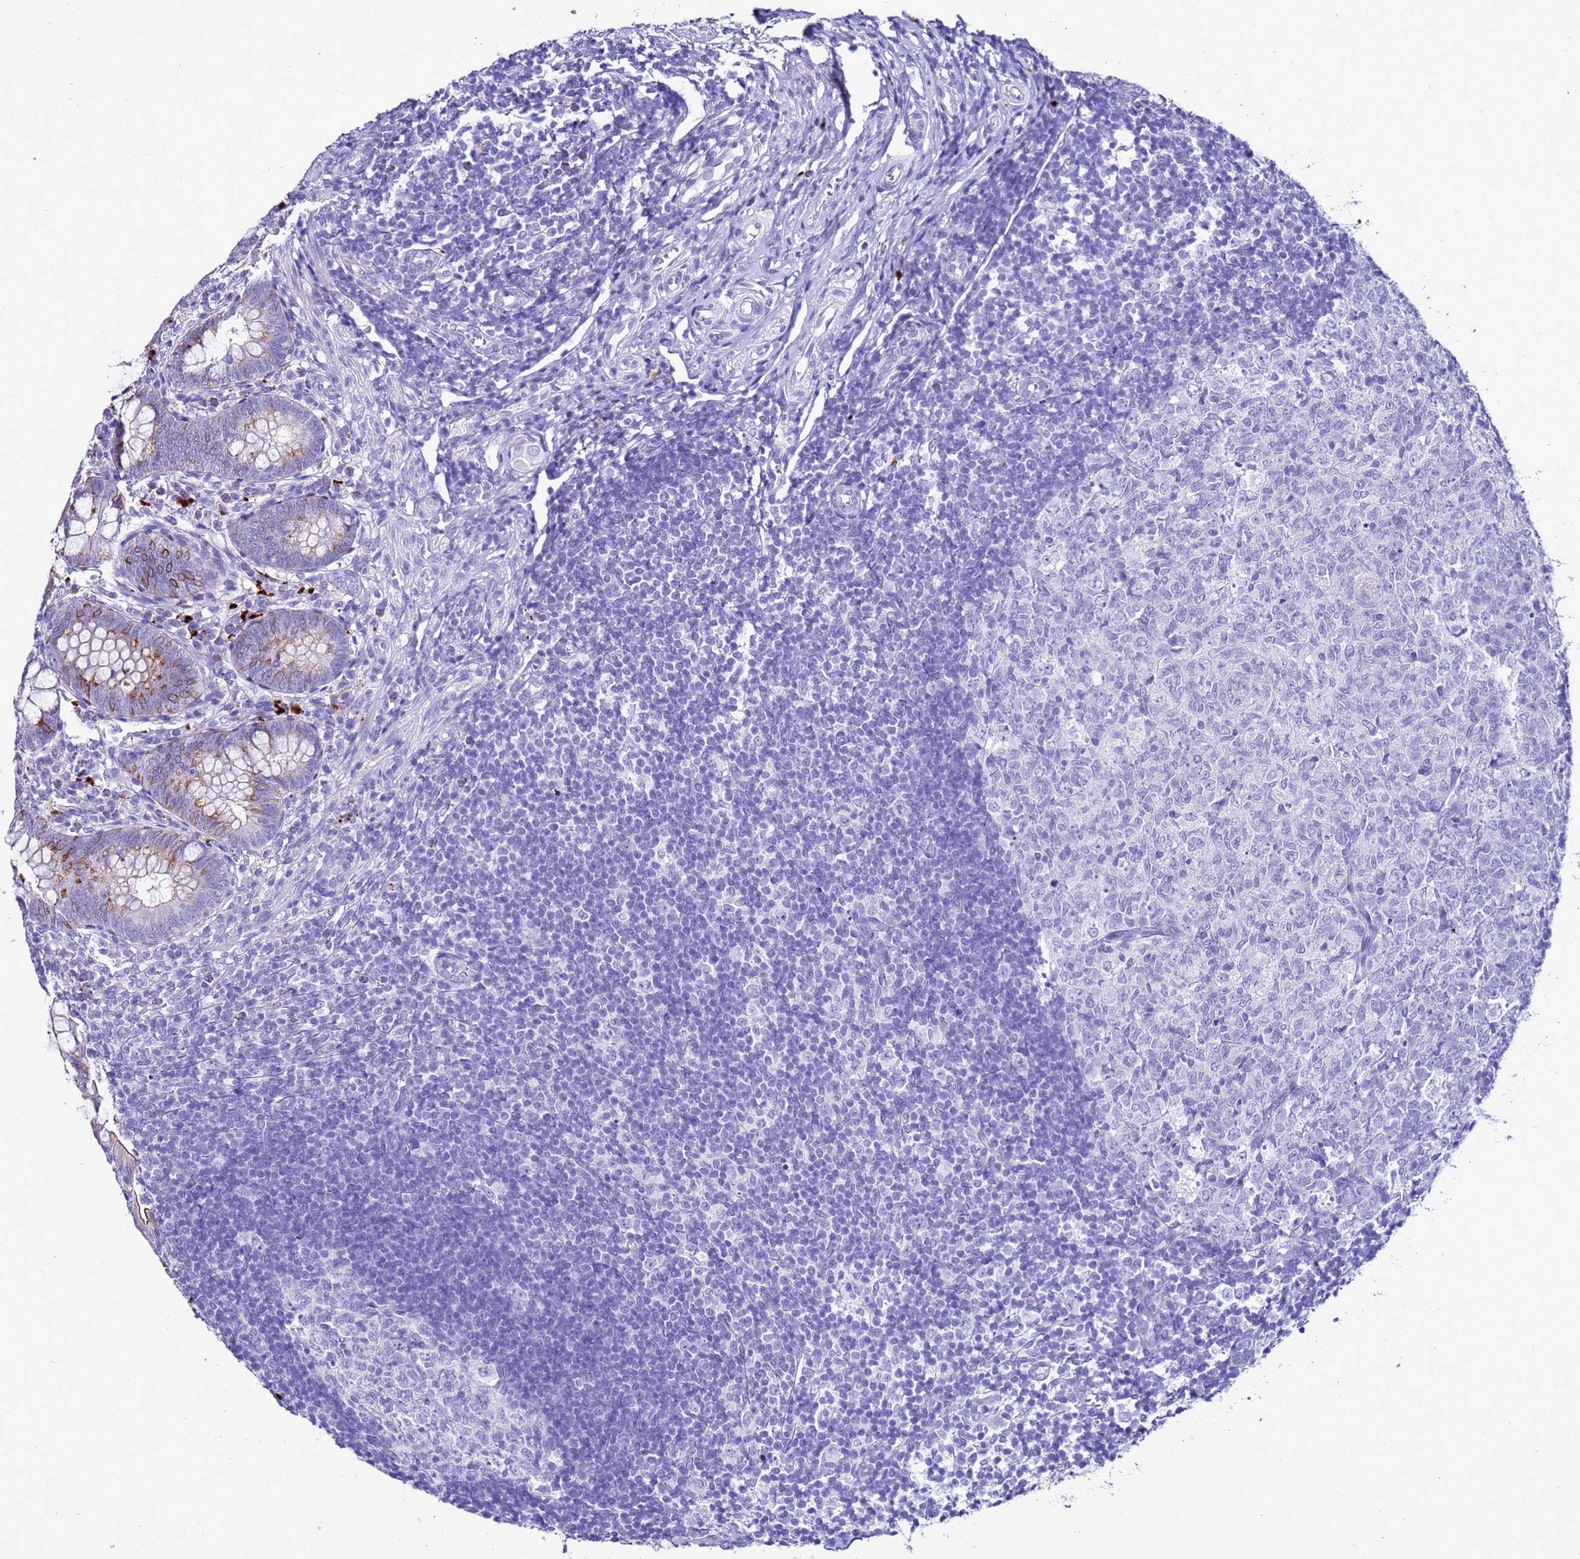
{"staining": {"intensity": "strong", "quantity": "<25%", "location": "cytoplasmic/membranous"}, "tissue": "appendix", "cell_type": "Glandular cells", "image_type": "normal", "snomed": [{"axis": "morphology", "description": "Normal tissue, NOS"}, {"axis": "topography", "description": "Appendix"}], "caption": "The histopathology image displays a brown stain indicating the presence of a protein in the cytoplasmic/membranous of glandular cells in appendix. Using DAB (brown) and hematoxylin (blue) stains, captured at high magnification using brightfield microscopy.", "gene": "BEST2", "patient": {"sex": "male", "age": 14}}